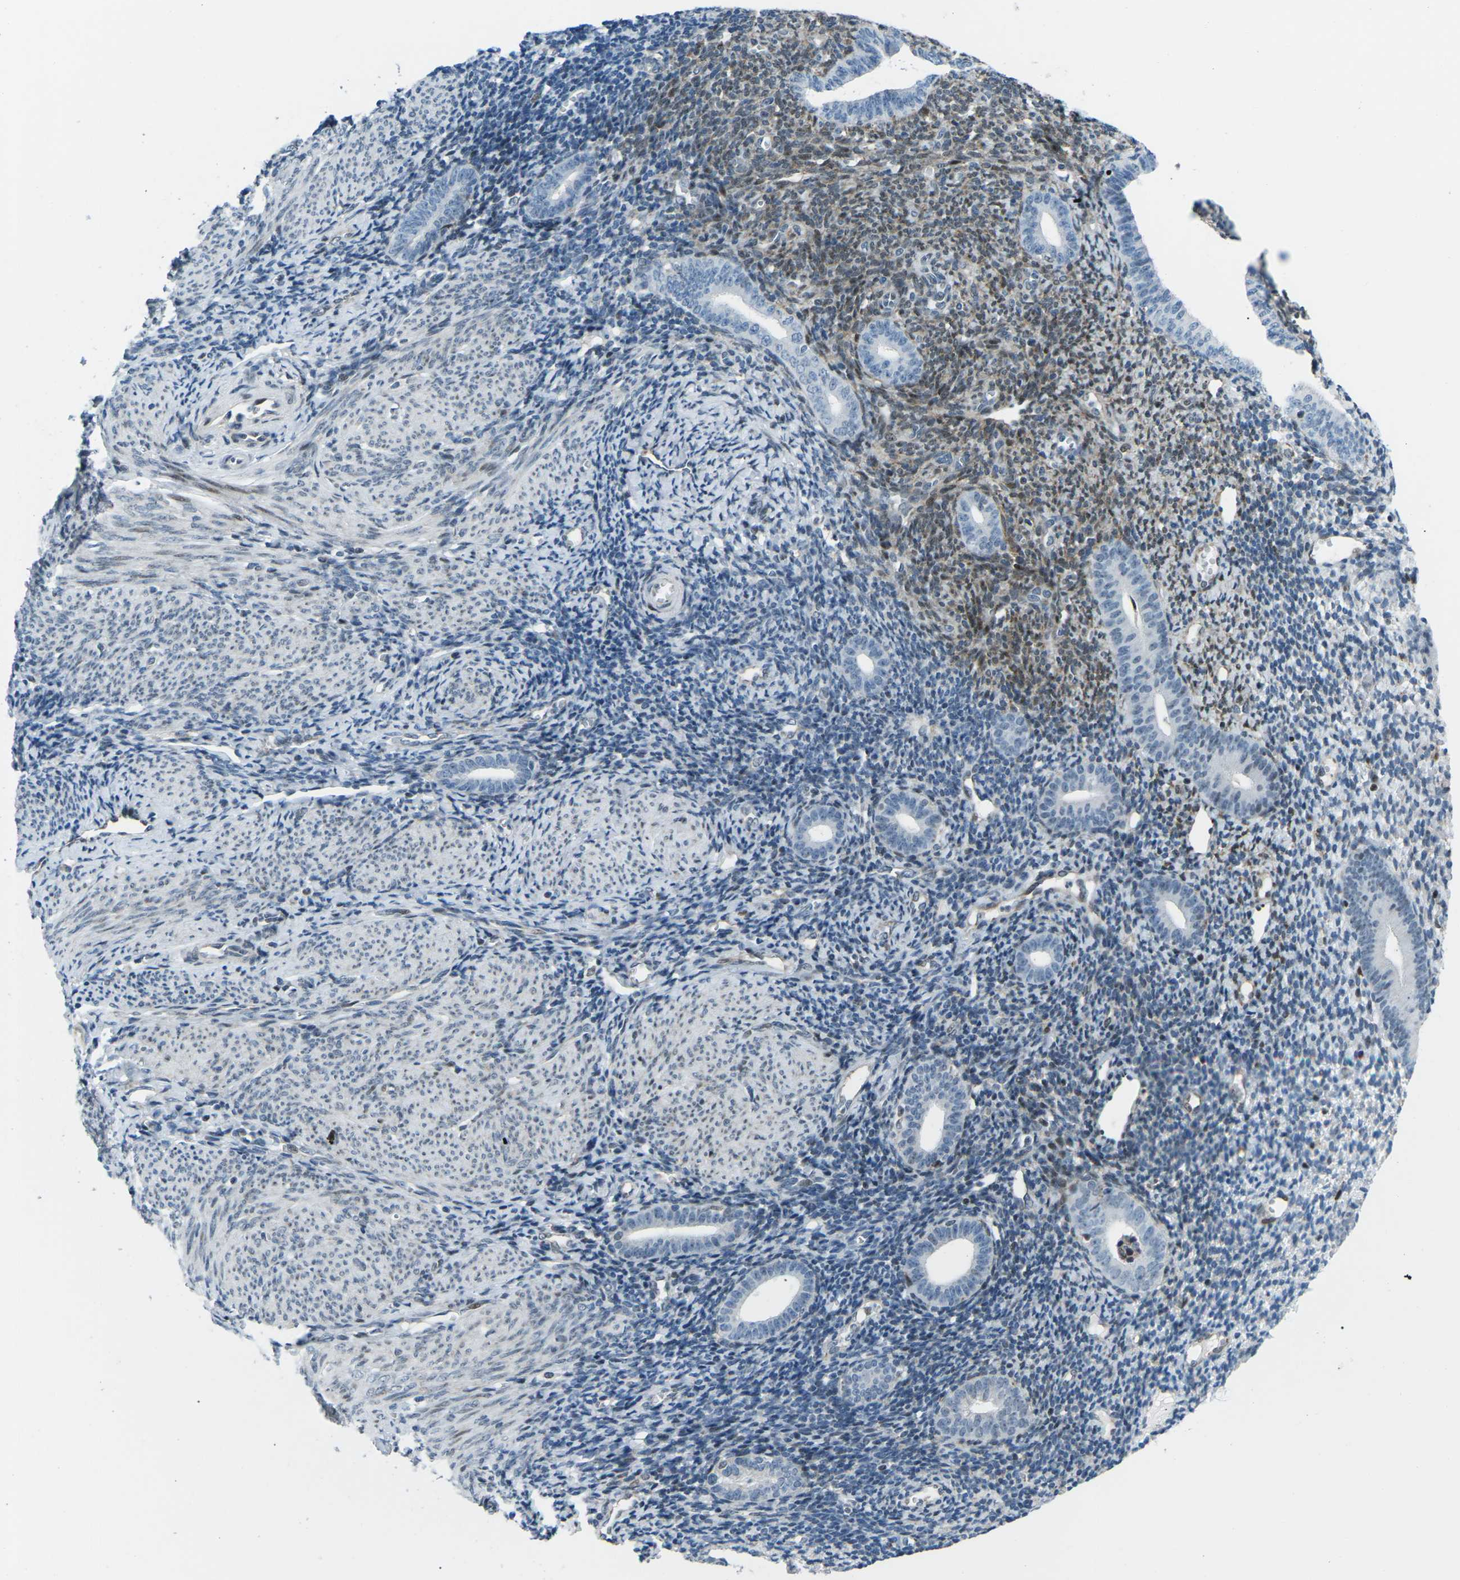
{"staining": {"intensity": "moderate", "quantity": "<25%", "location": "nuclear"}, "tissue": "endometrium", "cell_type": "Cells in endometrial stroma", "image_type": "normal", "snomed": [{"axis": "morphology", "description": "Normal tissue, NOS"}, {"axis": "topography", "description": "Endometrium"}], "caption": "Human endometrium stained with a brown dye shows moderate nuclear positive staining in about <25% of cells in endometrial stroma.", "gene": "MBNL1", "patient": {"sex": "female", "age": 50}}